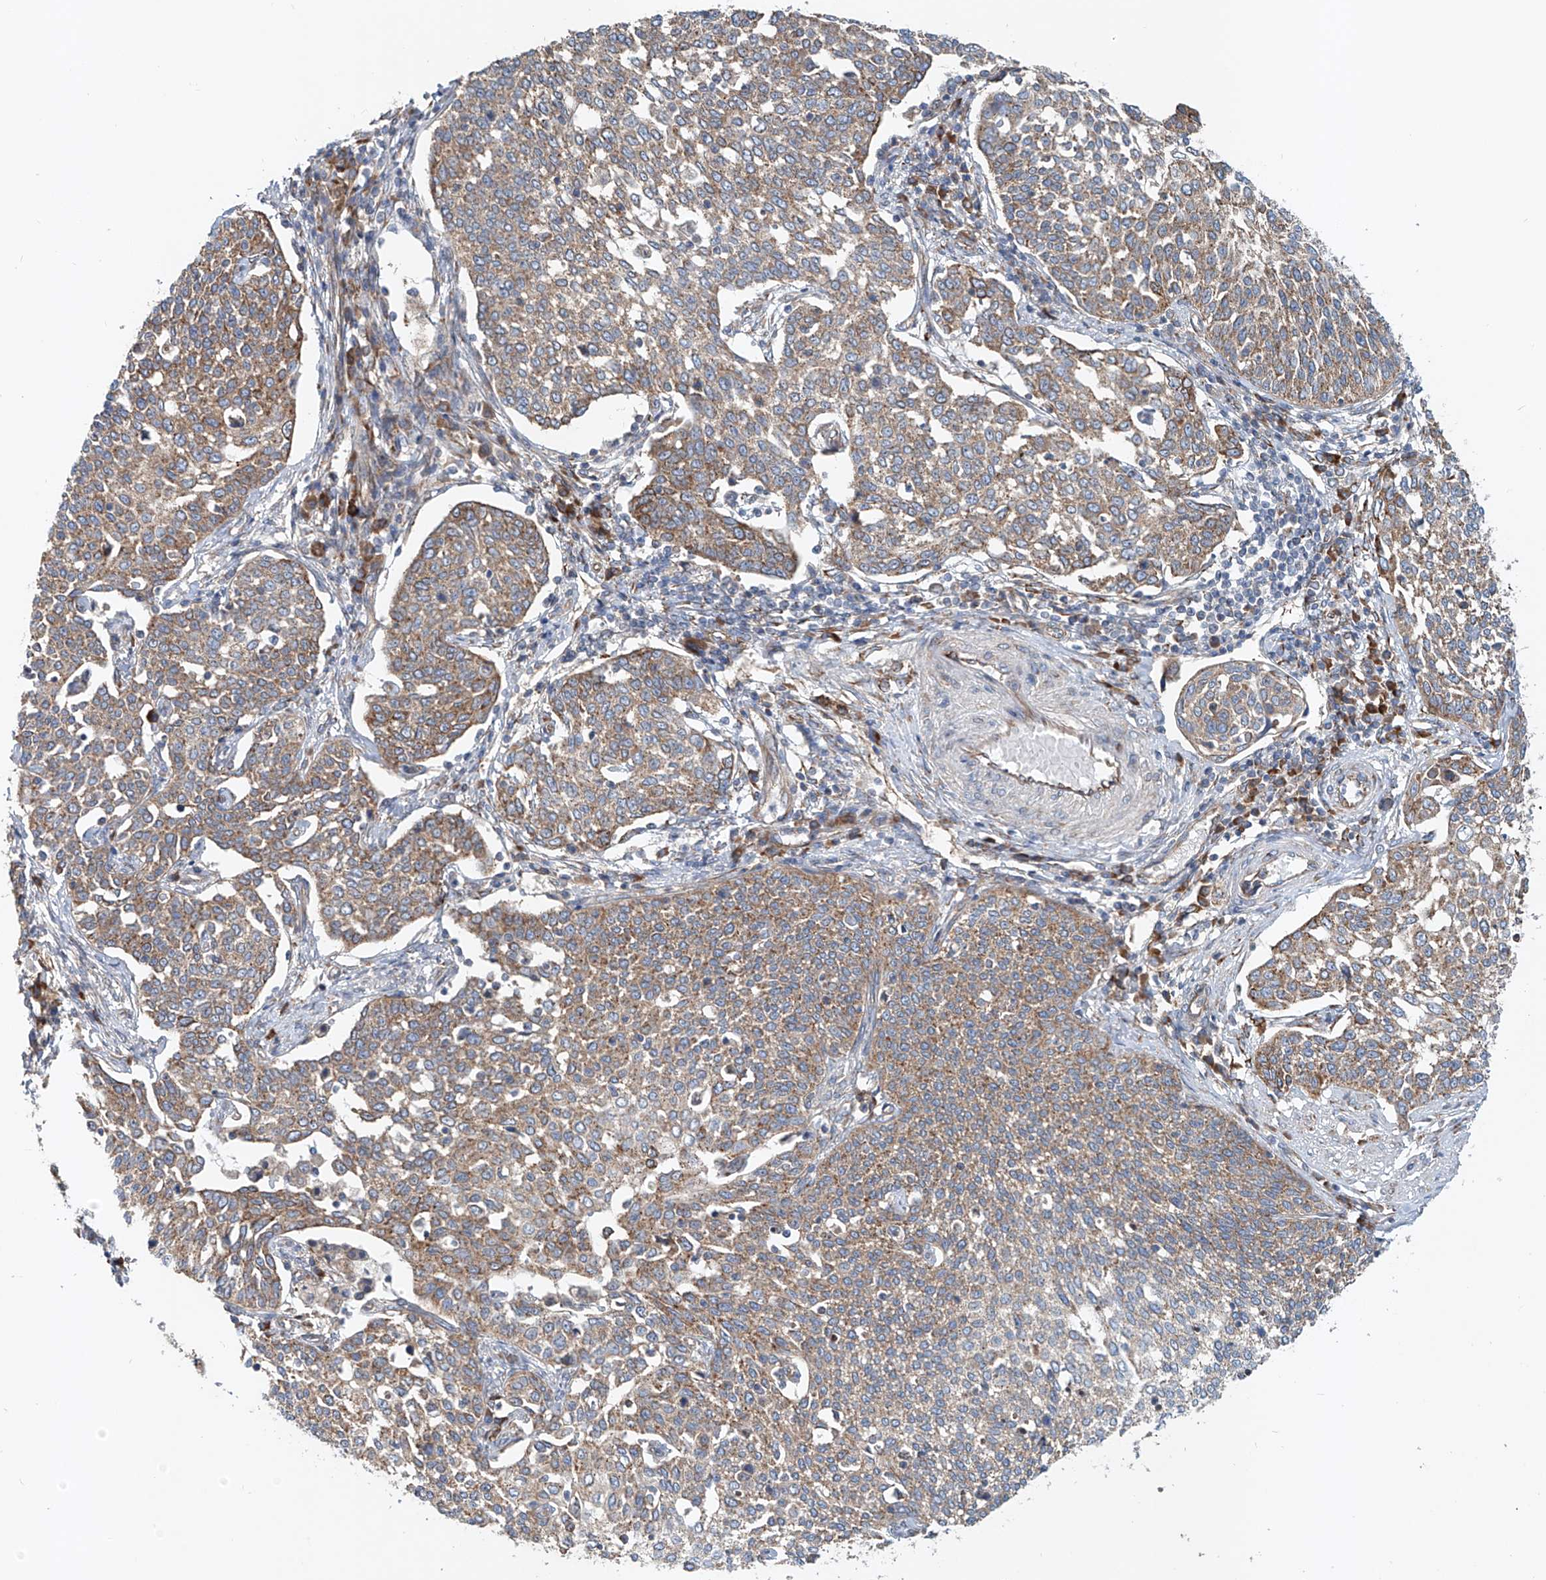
{"staining": {"intensity": "moderate", "quantity": ">75%", "location": "cytoplasmic/membranous"}, "tissue": "cervical cancer", "cell_type": "Tumor cells", "image_type": "cancer", "snomed": [{"axis": "morphology", "description": "Squamous cell carcinoma, NOS"}, {"axis": "topography", "description": "Cervix"}], "caption": "Immunohistochemical staining of cervical squamous cell carcinoma exhibits medium levels of moderate cytoplasmic/membranous protein expression in about >75% of tumor cells.", "gene": "SNAP29", "patient": {"sex": "female", "age": 34}}